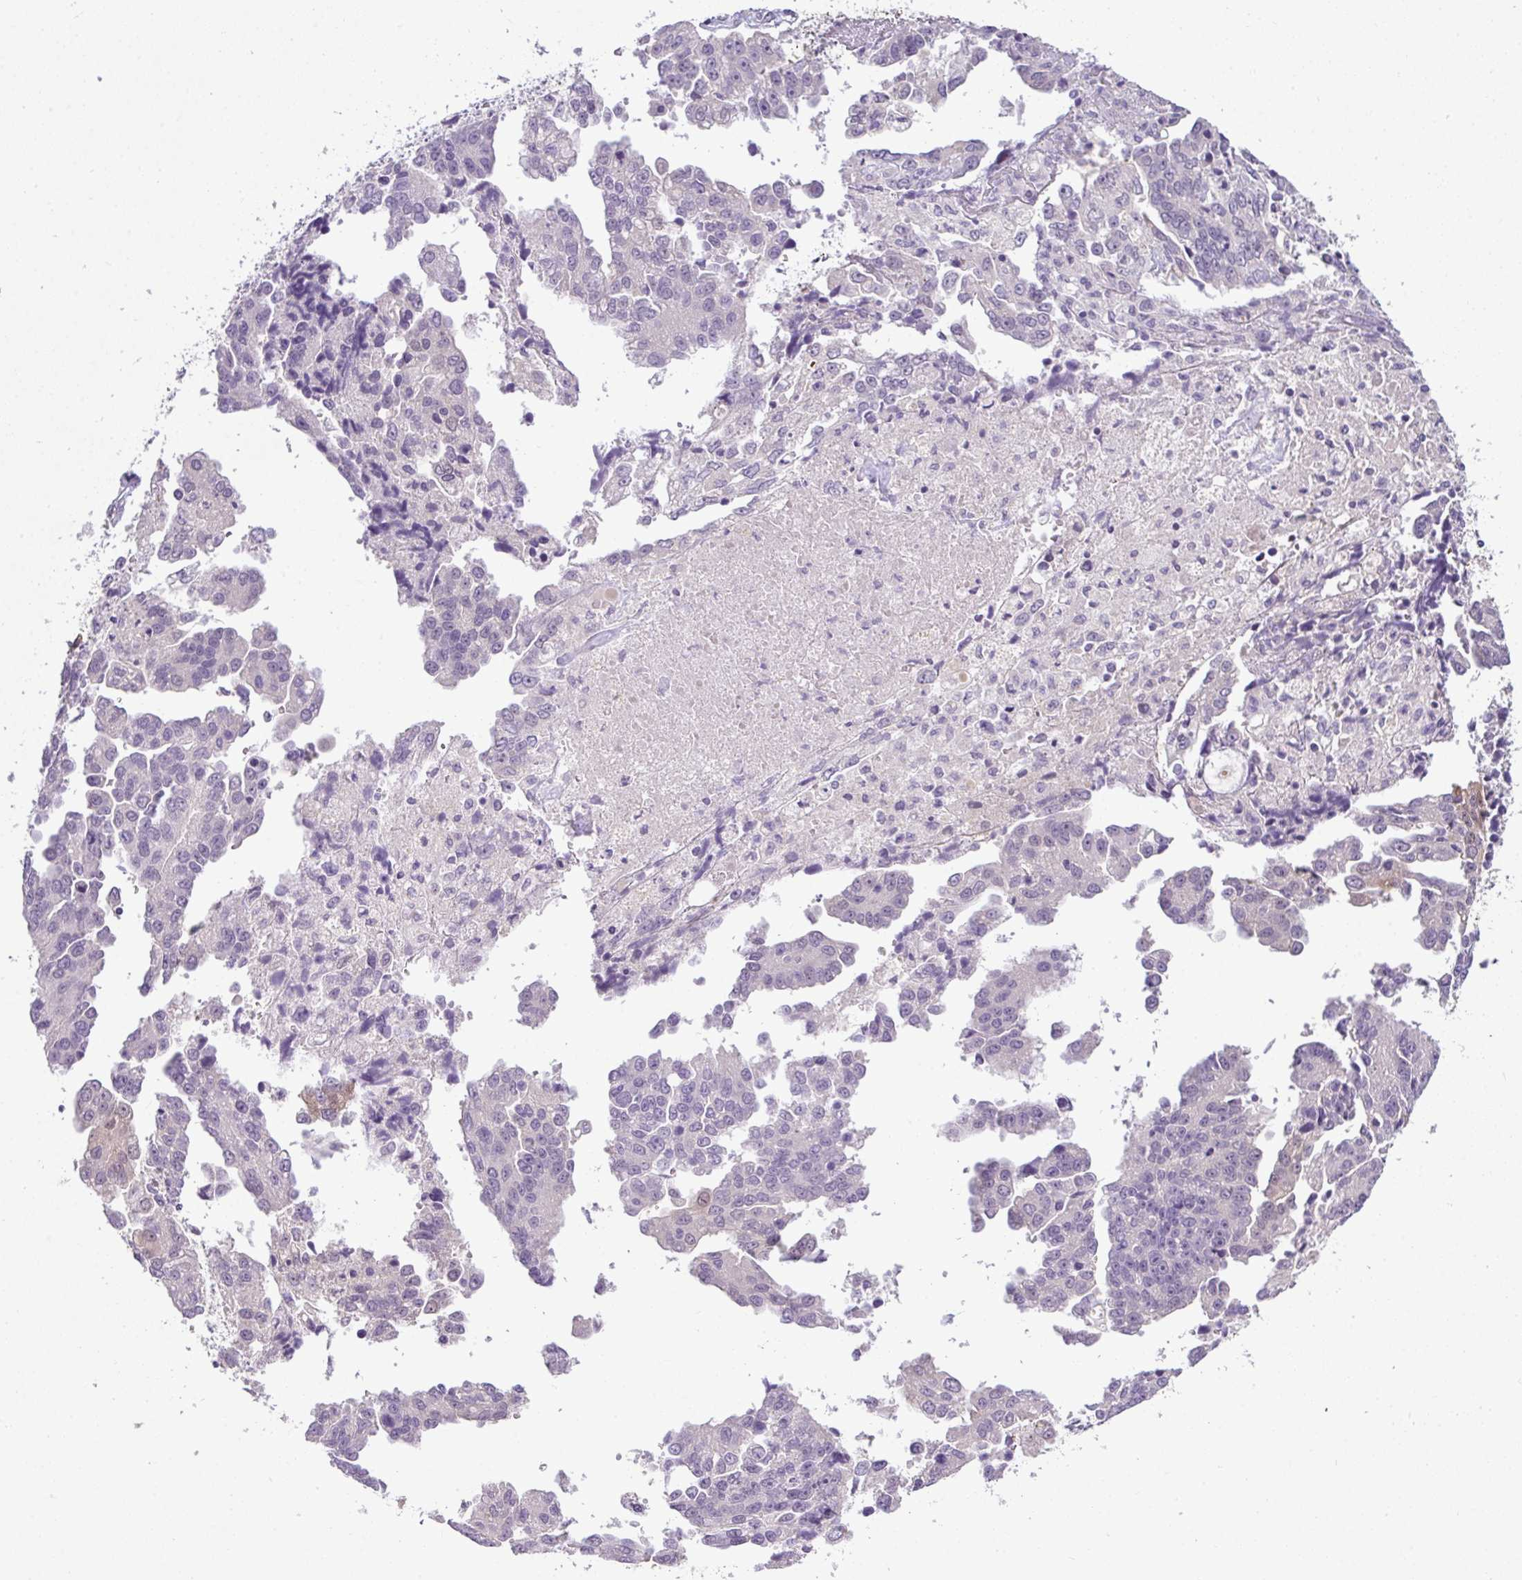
{"staining": {"intensity": "negative", "quantity": "none", "location": "none"}, "tissue": "ovarian cancer", "cell_type": "Tumor cells", "image_type": "cancer", "snomed": [{"axis": "morphology", "description": "Cystadenocarcinoma, serous, NOS"}, {"axis": "topography", "description": "Ovary"}], "caption": "Human ovarian serous cystadenocarcinoma stained for a protein using immunohistochemistry exhibits no staining in tumor cells.", "gene": "CMPK1", "patient": {"sex": "female", "age": 75}}